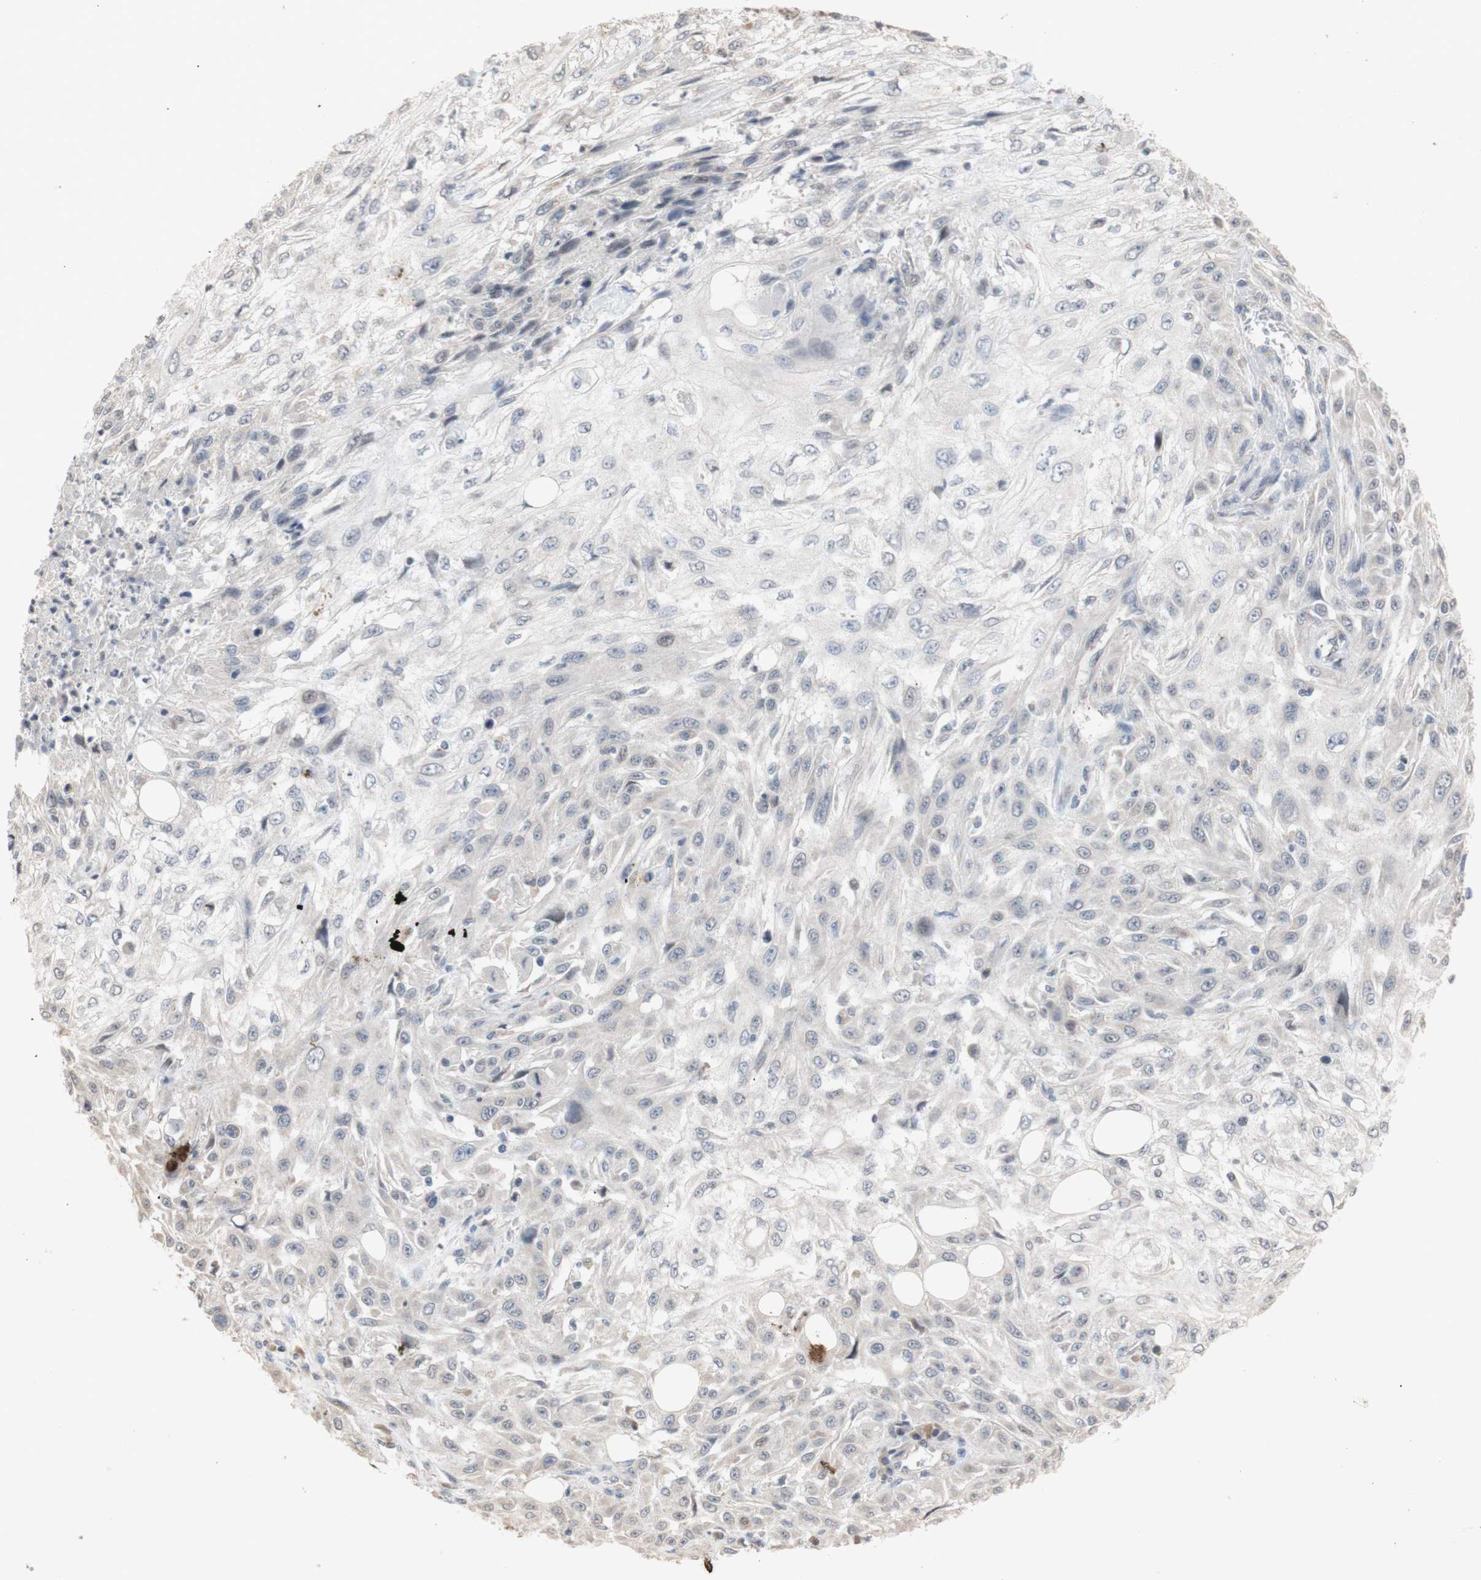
{"staining": {"intensity": "negative", "quantity": "none", "location": "none"}, "tissue": "skin cancer", "cell_type": "Tumor cells", "image_type": "cancer", "snomed": [{"axis": "morphology", "description": "Squamous cell carcinoma, NOS"}, {"axis": "topography", "description": "Skin"}], "caption": "Immunohistochemistry (IHC) of human skin squamous cell carcinoma displays no expression in tumor cells.", "gene": "FOSB", "patient": {"sex": "male", "age": 75}}